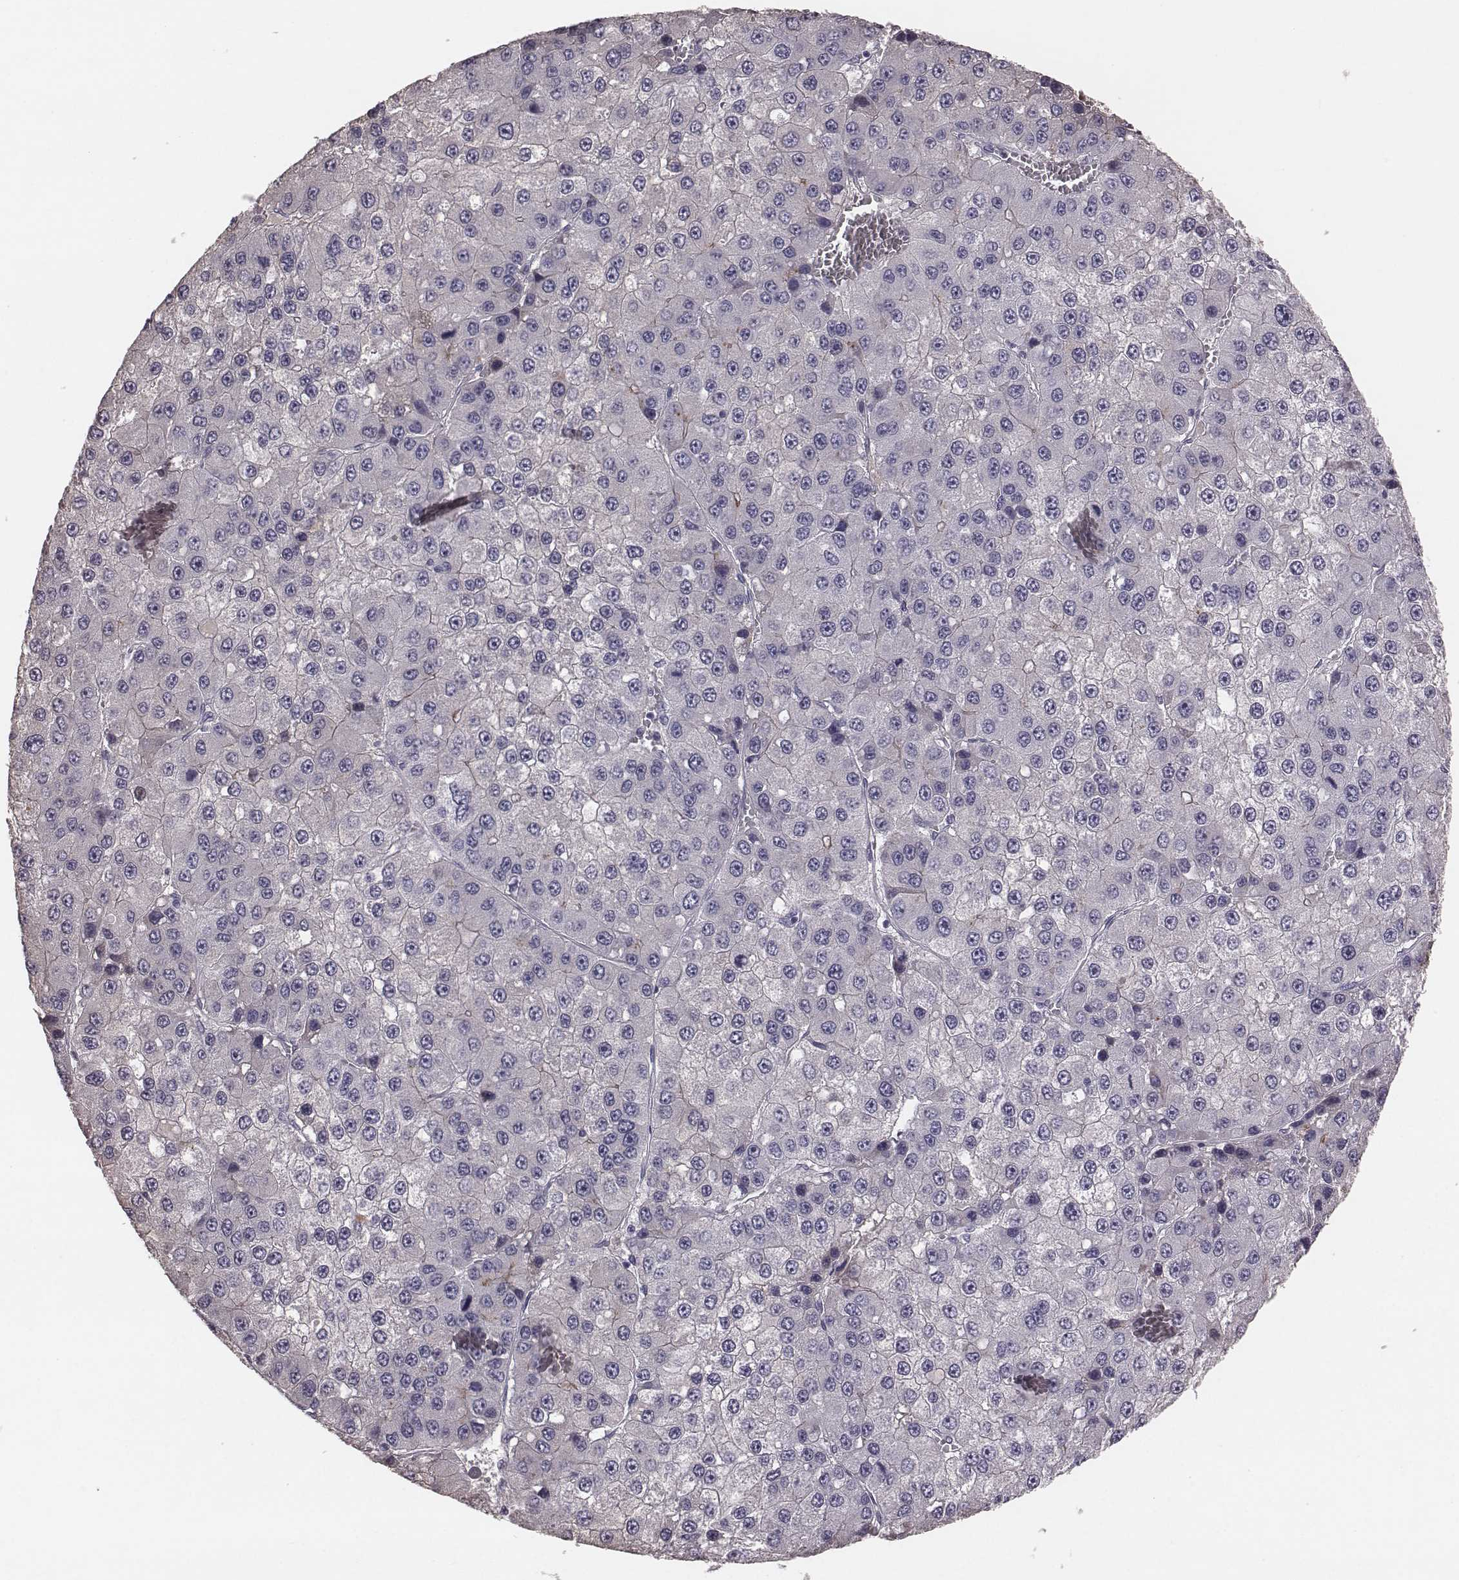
{"staining": {"intensity": "negative", "quantity": "none", "location": "none"}, "tissue": "liver cancer", "cell_type": "Tumor cells", "image_type": "cancer", "snomed": [{"axis": "morphology", "description": "Carcinoma, Hepatocellular, NOS"}, {"axis": "topography", "description": "Liver"}], "caption": "Immunohistochemical staining of hepatocellular carcinoma (liver) exhibits no significant positivity in tumor cells.", "gene": "SMIM24", "patient": {"sex": "female", "age": 73}}